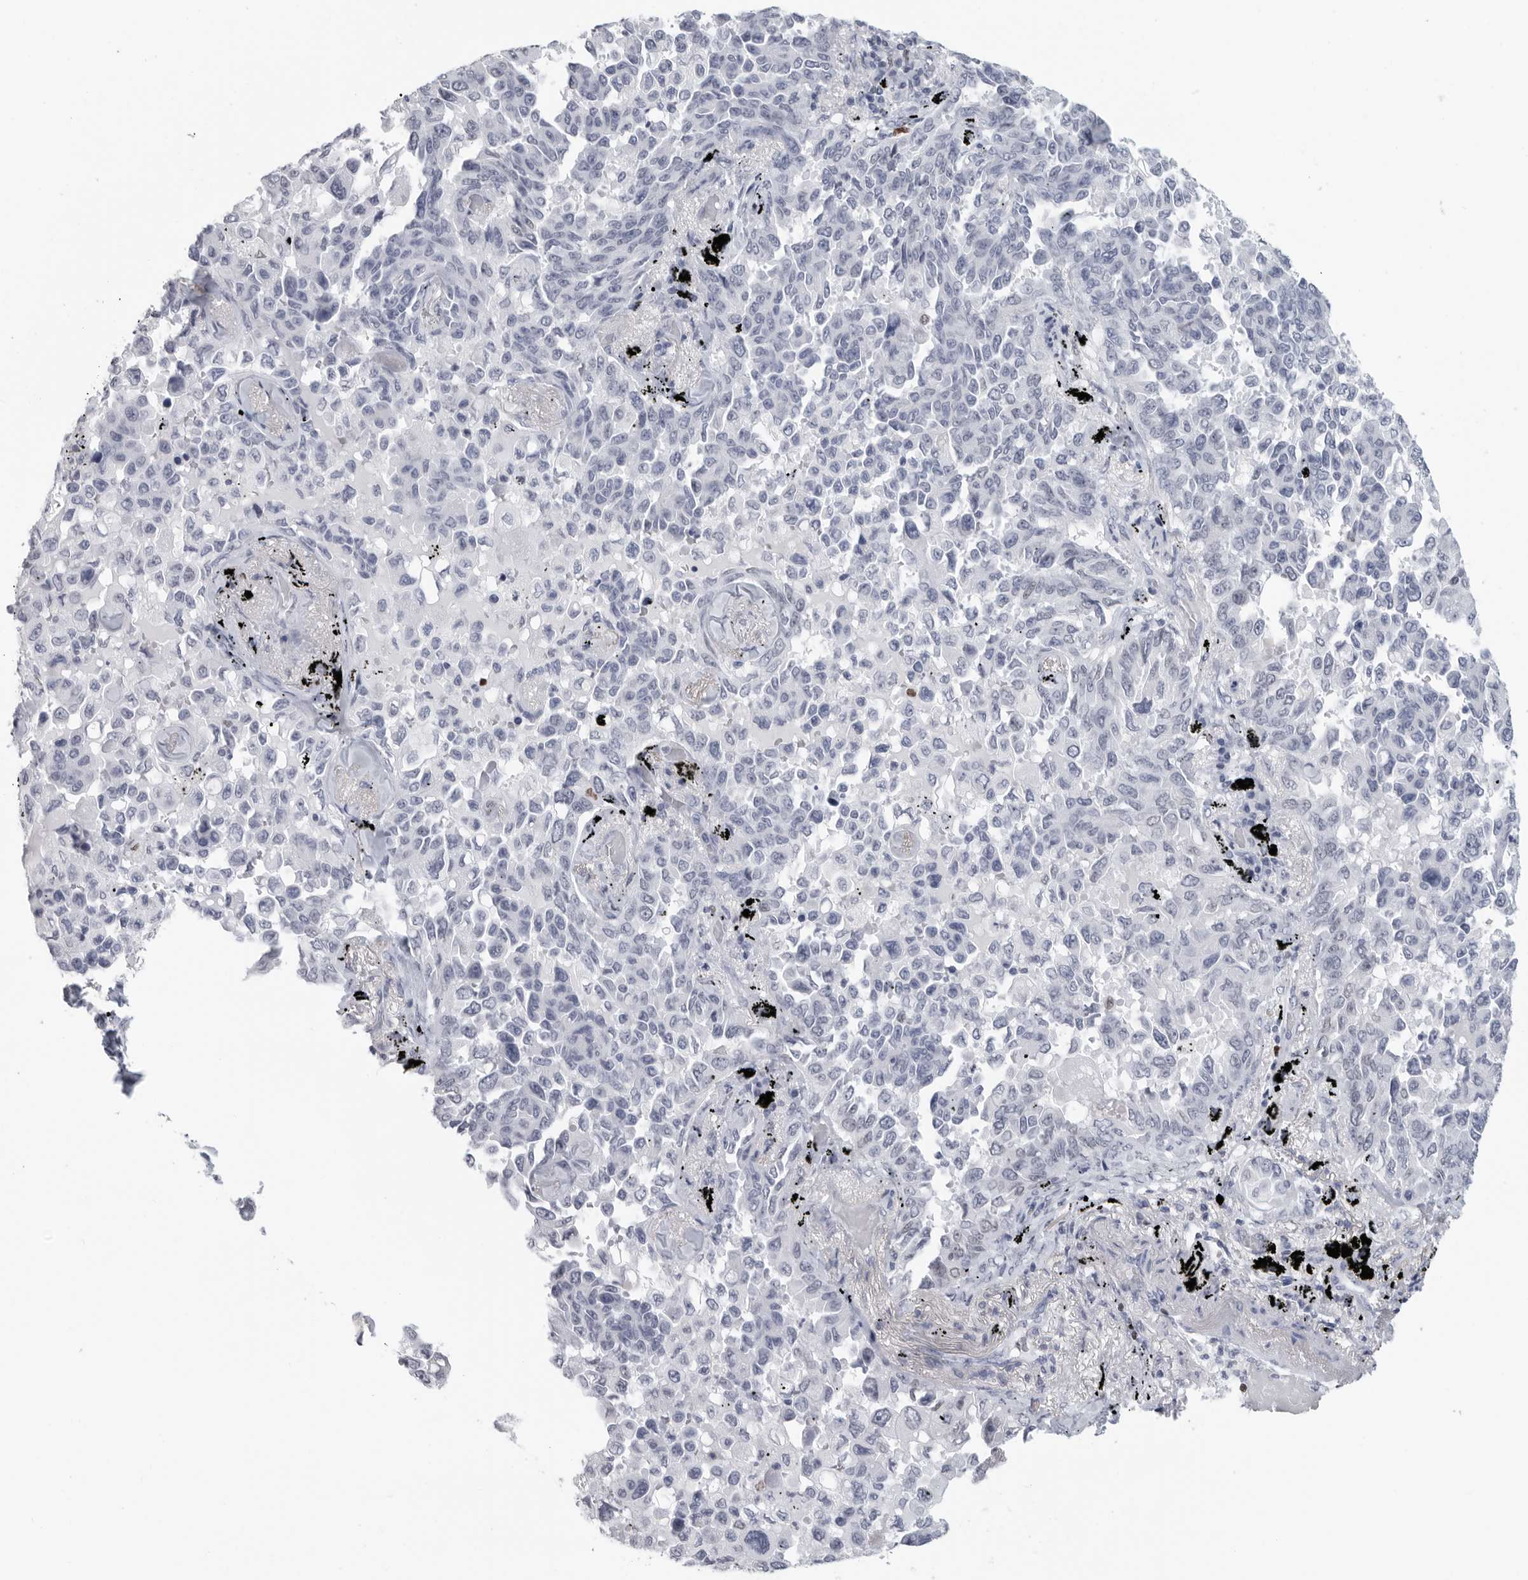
{"staining": {"intensity": "negative", "quantity": "none", "location": "none"}, "tissue": "lung cancer", "cell_type": "Tumor cells", "image_type": "cancer", "snomed": [{"axis": "morphology", "description": "Adenocarcinoma, NOS"}, {"axis": "topography", "description": "Lung"}], "caption": "Immunohistochemistry histopathology image of neoplastic tissue: human lung cancer (adenocarcinoma) stained with DAB shows no significant protein positivity in tumor cells.", "gene": "SATB2", "patient": {"sex": "female", "age": 67}}